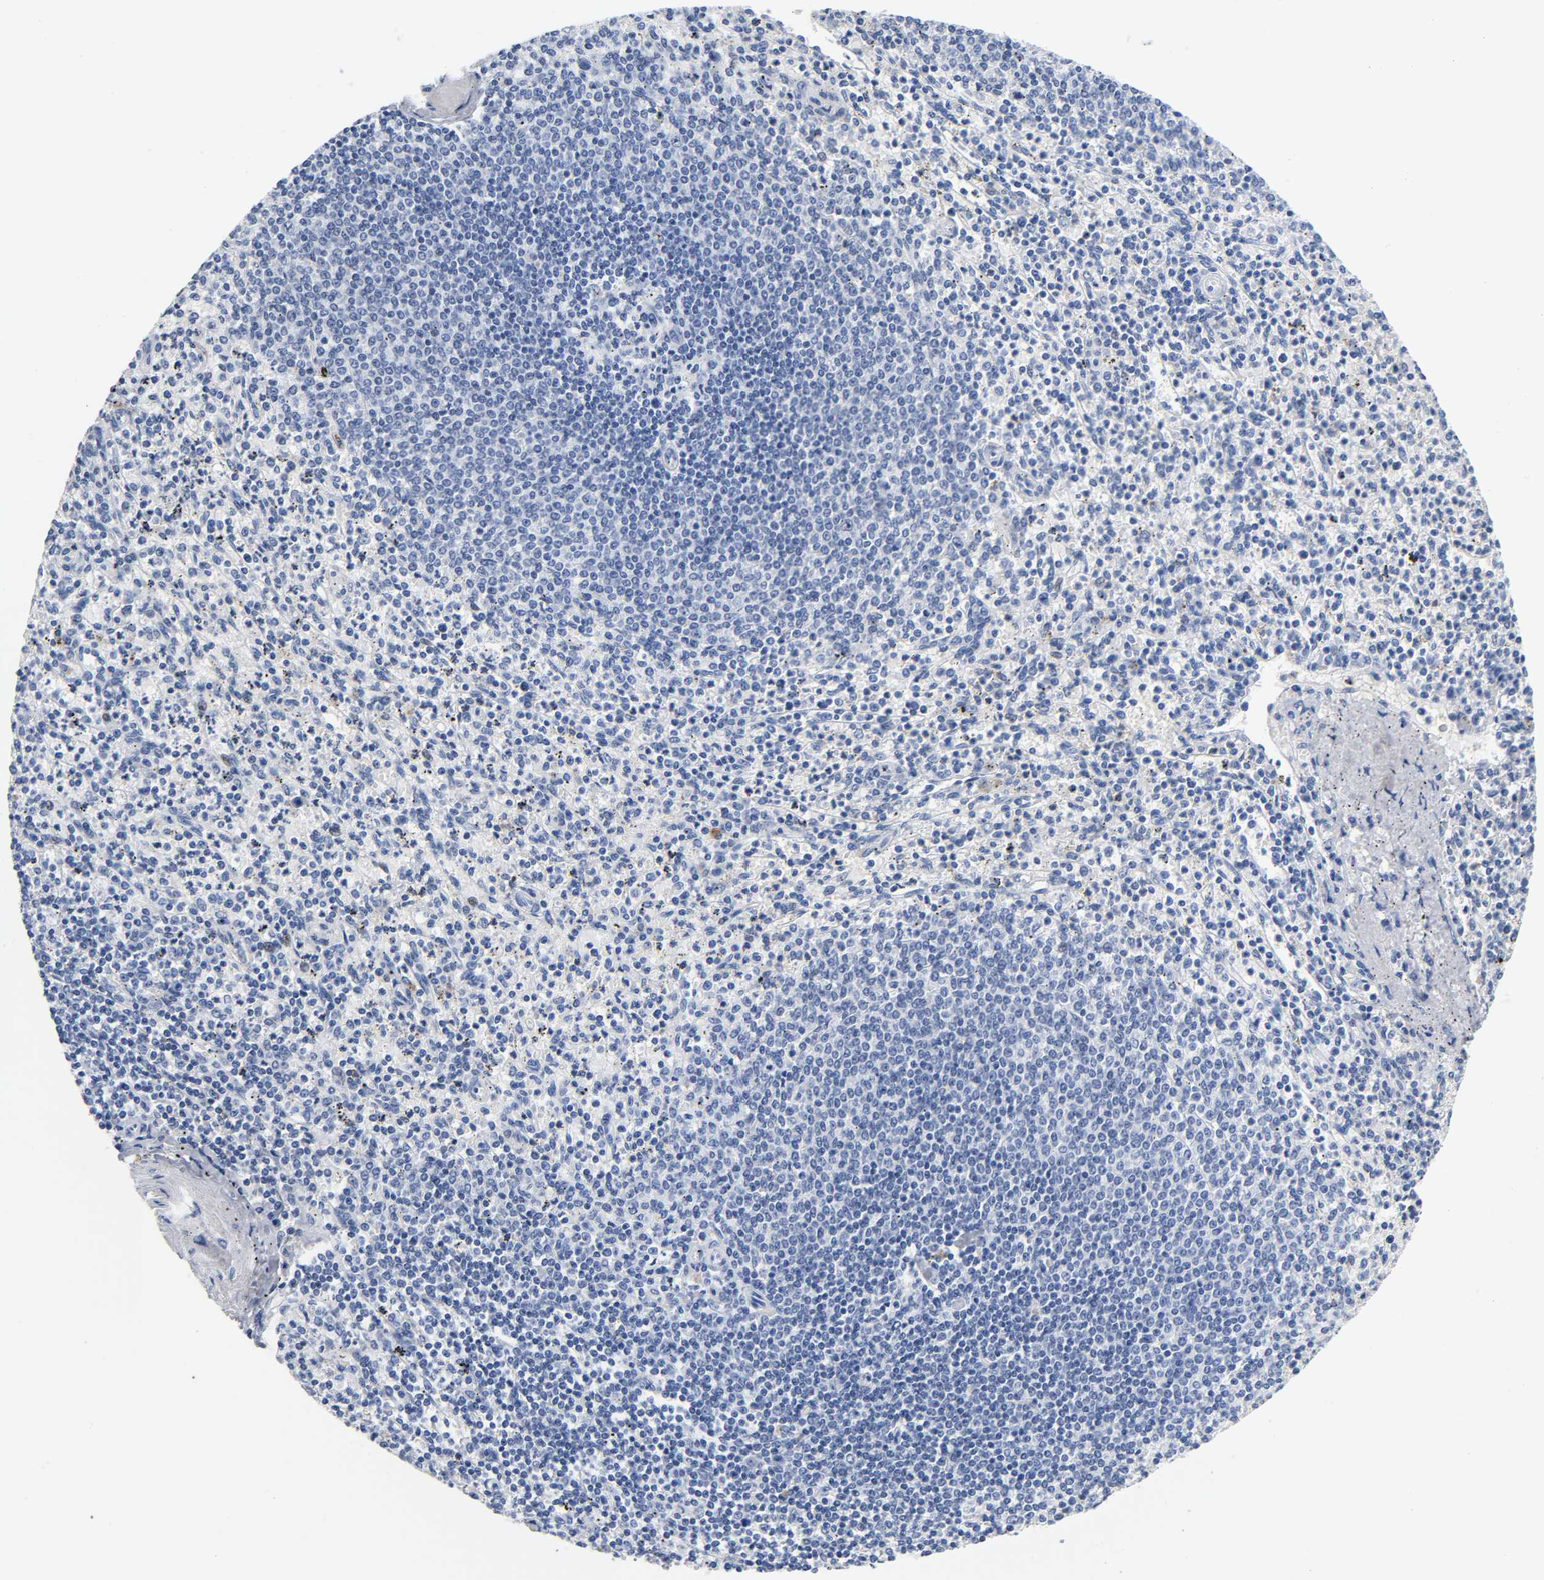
{"staining": {"intensity": "moderate", "quantity": "<25%", "location": "nuclear"}, "tissue": "spleen", "cell_type": "Cells in red pulp", "image_type": "normal", "snomed": [{"axis": "morphology", "description": "Normal tissue, NOS"}, {"axis": "topography", "description": "Spleen"}], "caption": "Moderate nuclear protein positivity is appreciated in approximately <25% of cells in red pulp in spleen. (Stains: DAB (3,3'-diaminobenzidine) in brown, nuclei in blue, Microscopy: brightfield microscopy at high magnification).", "gene": "NAB2", "patient": {"sex": "male", "age": 72}}